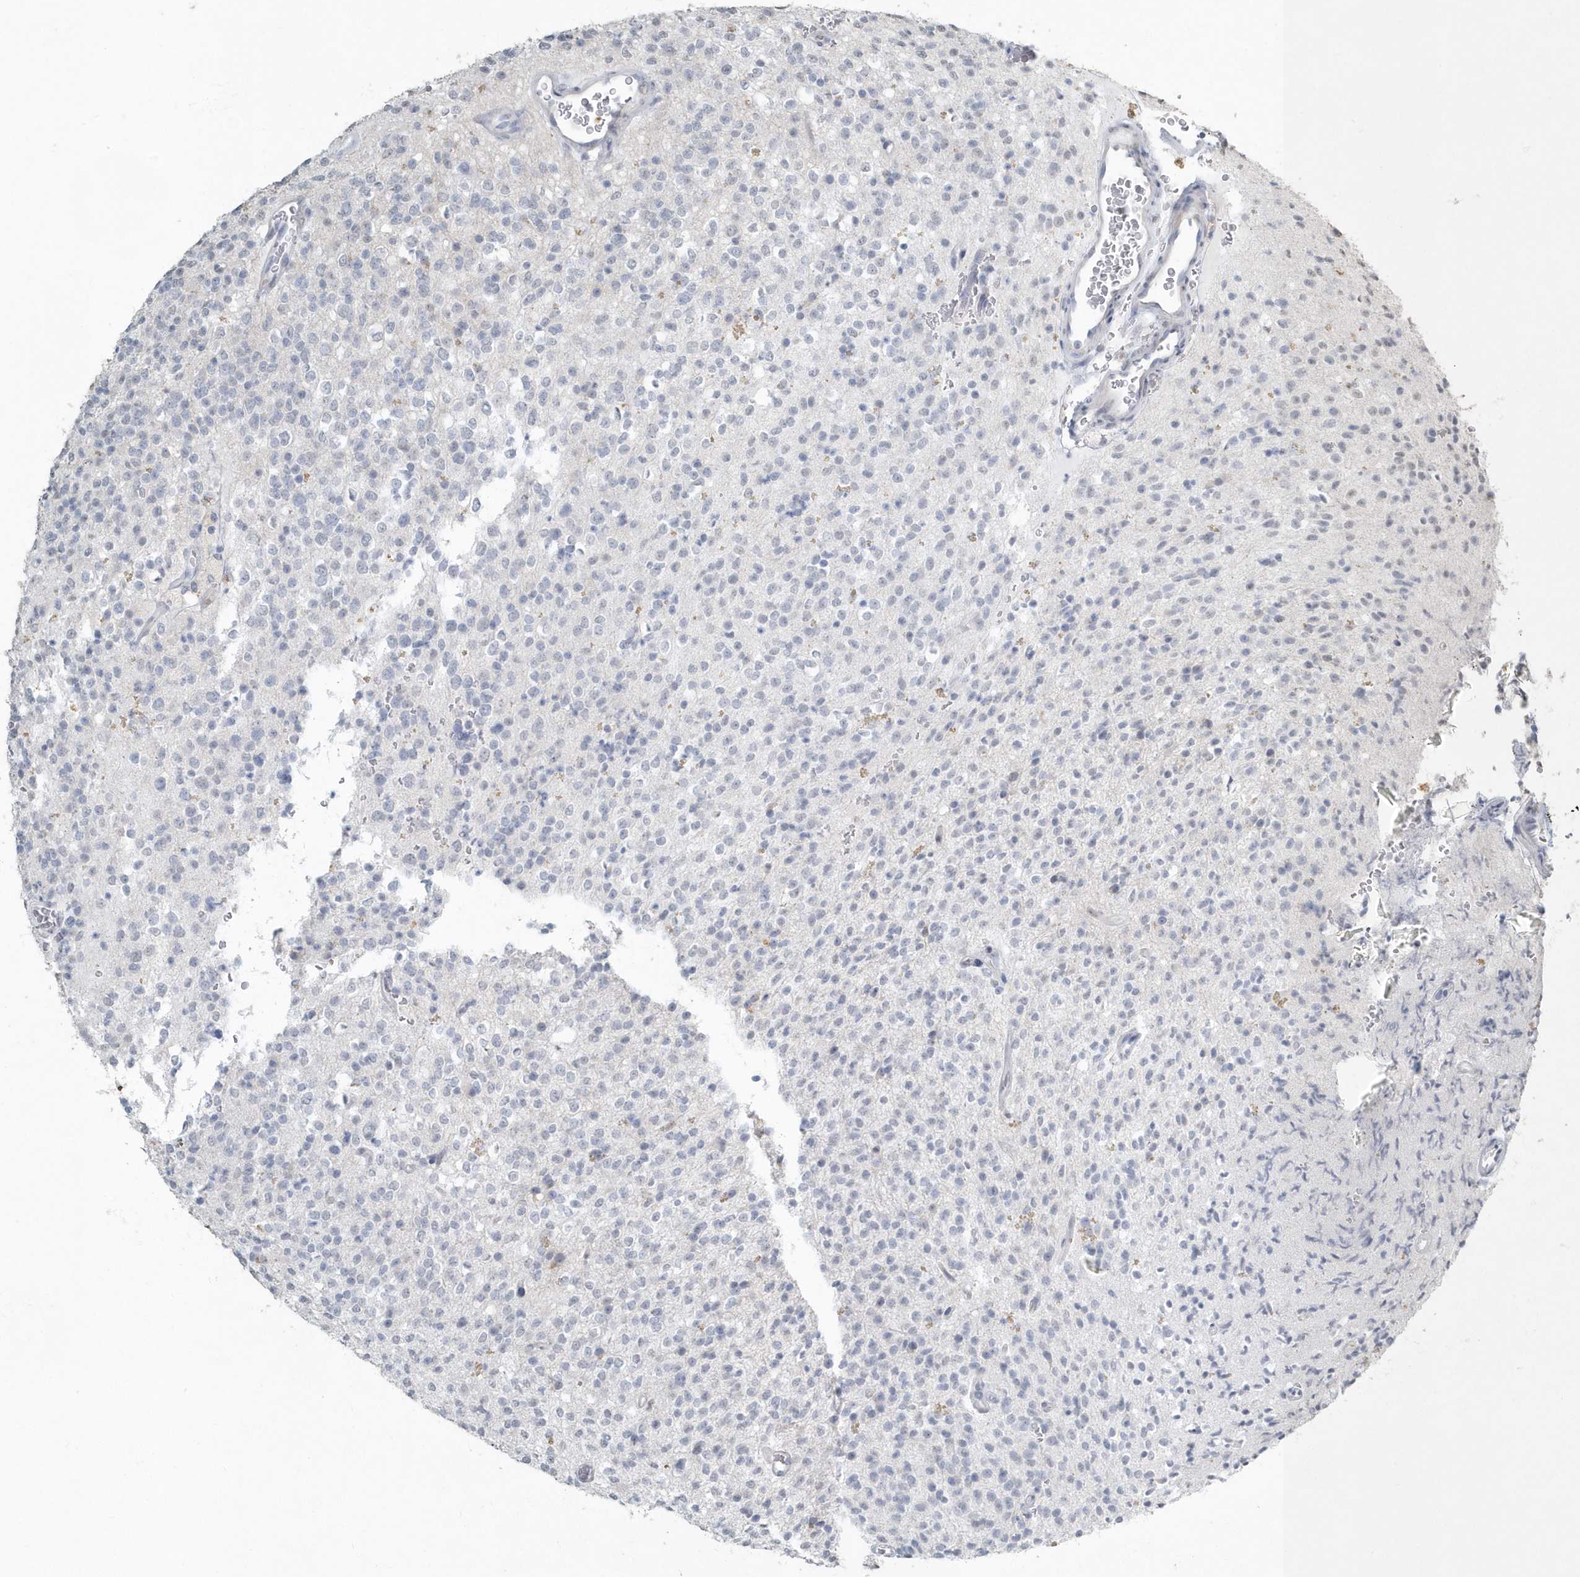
{"staining": {"intensity": "negative", "quantity": "none", "location": "none"}, "tissue": "glioma", "cell_type": "Tumor cells", "image_type": "cancer", "snomed": [{"axis": "morphology", "description": "Glioma, malignant, High grade"}, {"axis": "topography", "description": "Brain"}], "caption": "Tumor cells show no significant expression in glioma.", "gene": "MYOT", "patient": {"sex": "male", "age": 34}}